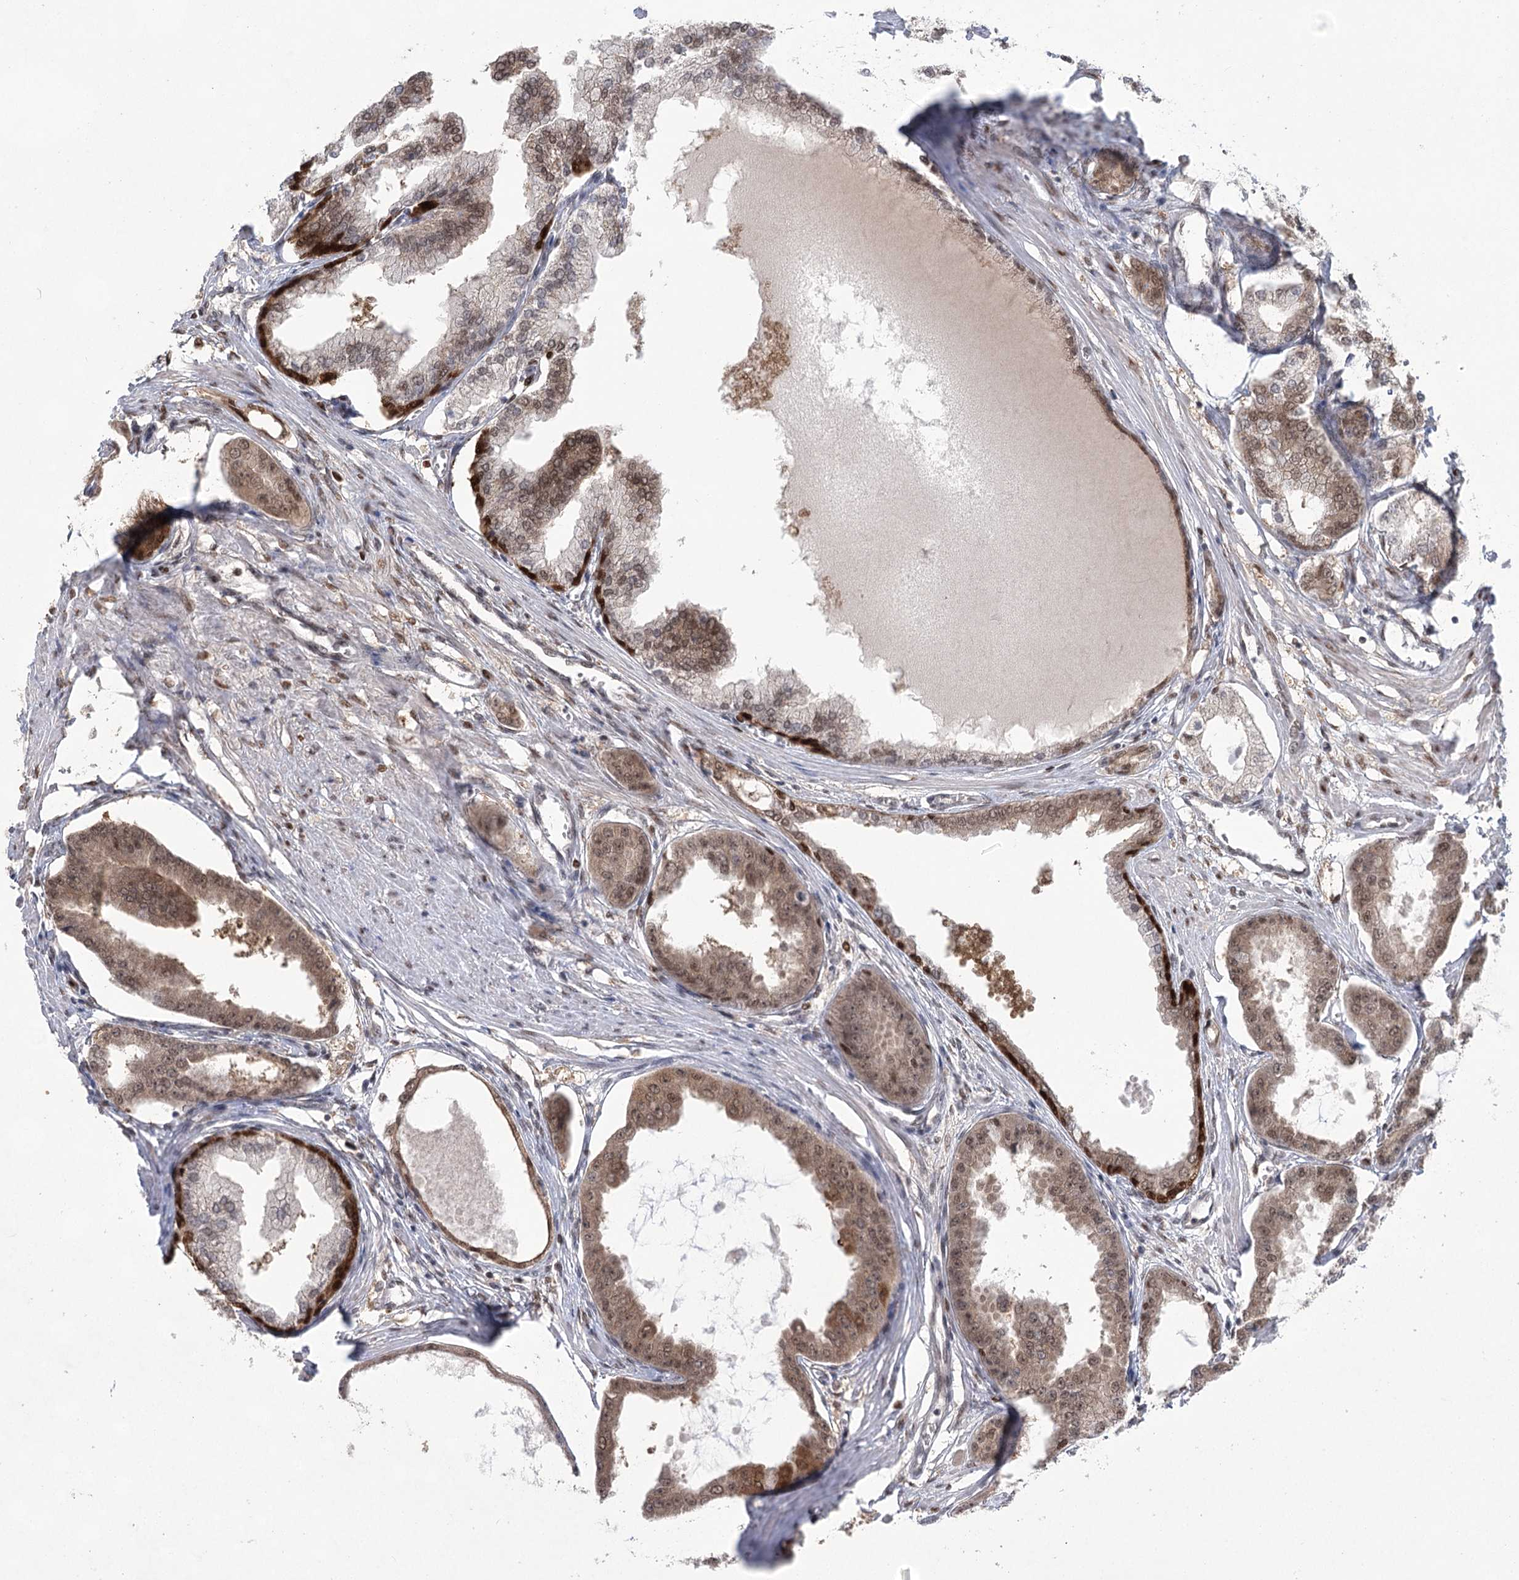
{"staining": {"intensity": "weak", "quantity": ">75%", "location": "cytoplasmic/membranous,nuclear"}, "tissue": "prostate cancer", "cell_type": "Tumor cells", "image_type": "cancer", "snomed": [{"axis": "morphology", "description": "Adenocarcinoma, Low grade"}, {"axis": "topography", "description": "Prostate"}], "caption": "This histopathology image demonstrates immunohistochemistry staining of human adenocarcinoma (low-grade) (prostate), with low weak cytoplasmic/membranous and nuclear staining in about >75% of tumor cells.", "gene": "ZCCHC8", "patient": {"sex": "male", "age": 63}}